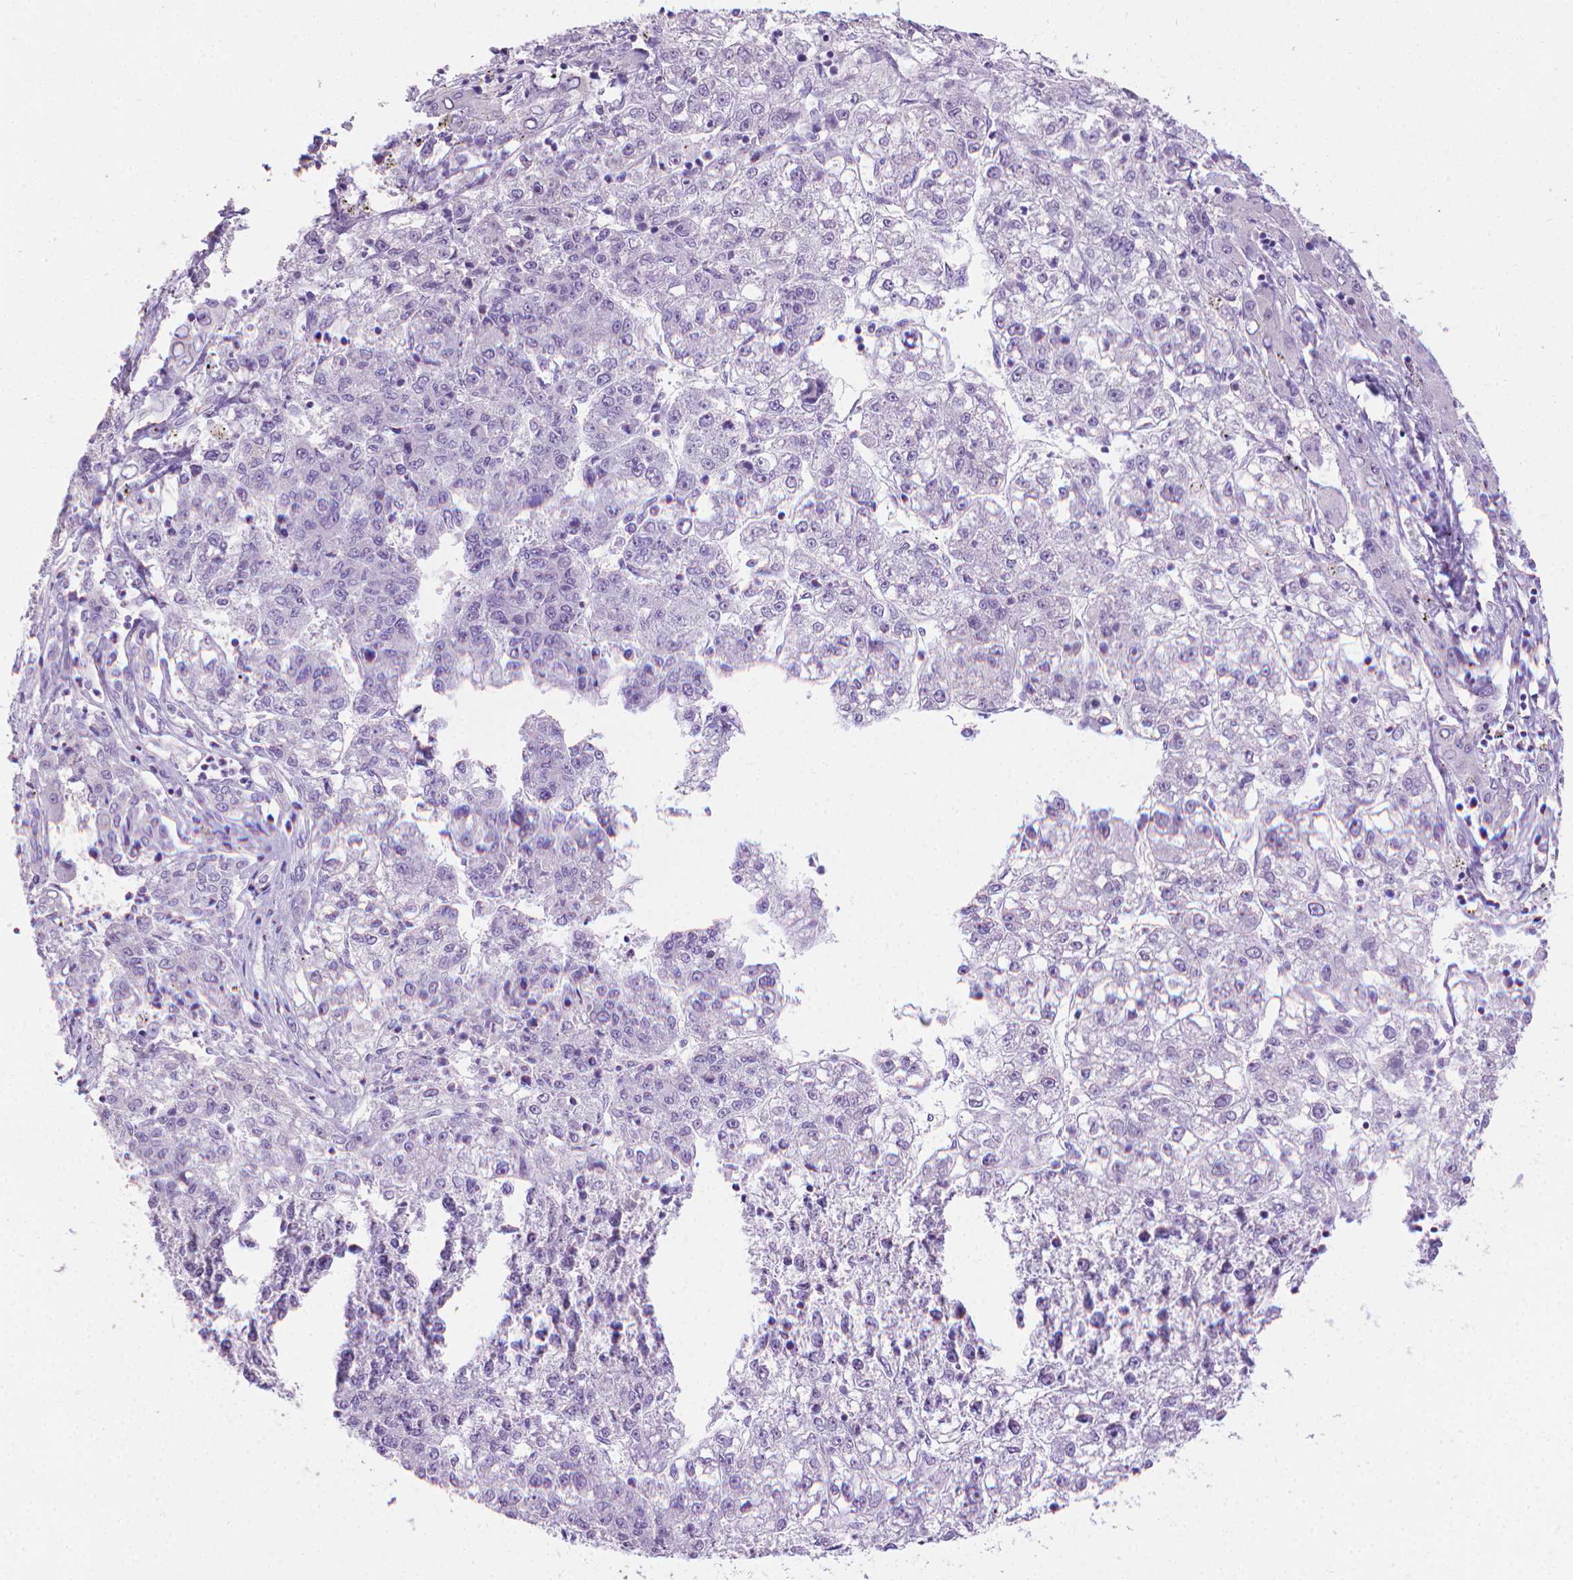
{"staining": {"intensity": "negative", "quantity": "none", "location": "none"}, "tissue": "liver cancer", "cell_type": "Tumor cells", "image_type": "cancer", "snomed": [{"axis": "morphology", "description": "Carcinoma, Hepatocellular, NOS"}, {"axis": "topography", "description": "Liver"}], "caption": "Liver cancer (hepatocellular carcinoma) was stained to show a protein in brown. There is no significant expression in tumor cells. (DAB IHC visualized using brightfield microscopy, high magnification).", "gene": "PNMA2", "patient": {"sex": "male", "age": 56}}